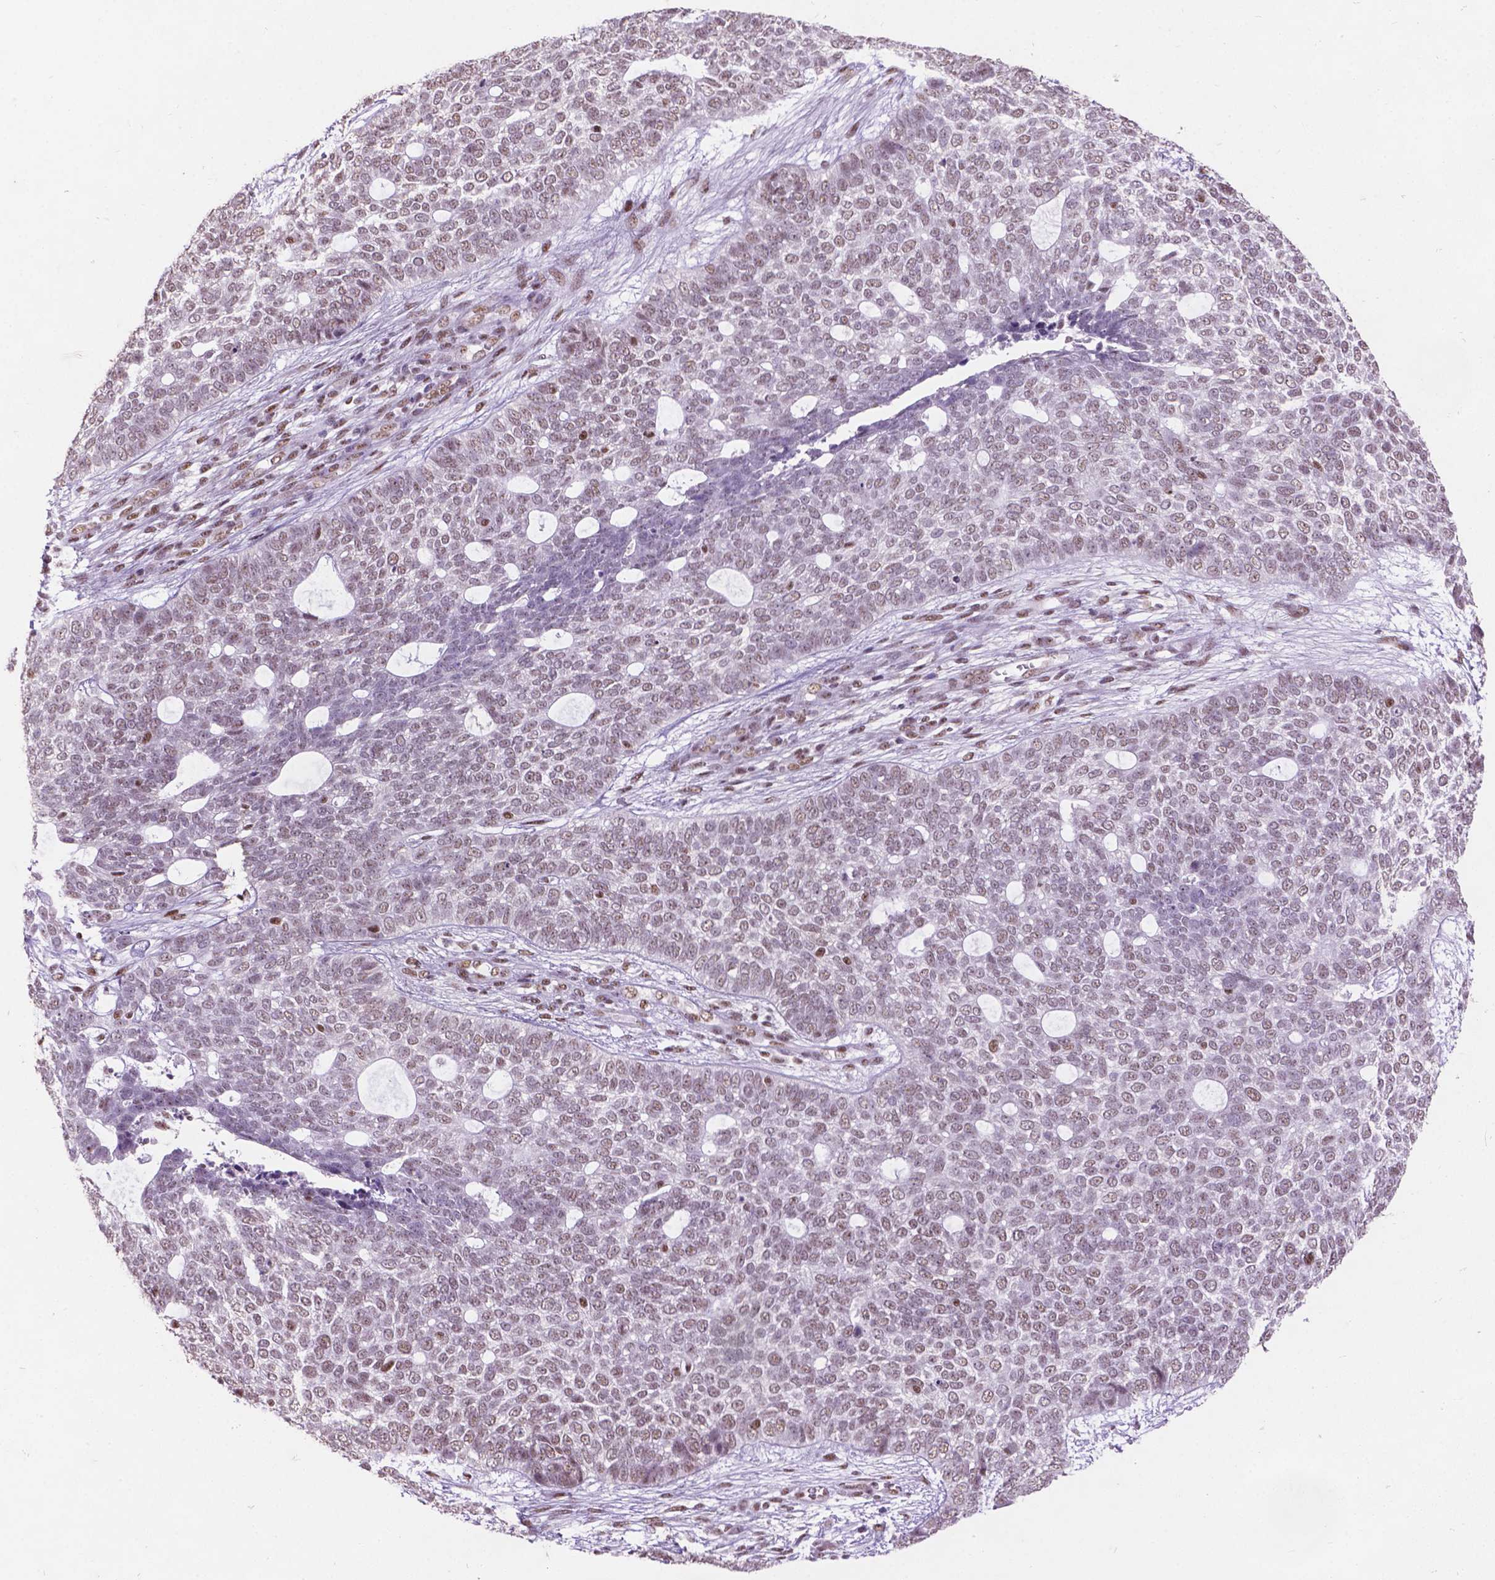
{"staining": {"intensity": "weak", "quantity": "25%-75%", "location": "nuclear"}, "tissue": "skin cancer", "cell_type": "Tumor cells", "image_type": "cancer", "snomed": [{"axis": "morphology", "description": "Basal cell carcinoma"}, {"axis": "topography", "description": "Skin"}], "caption": "High-power microscopy captured an immunohistochemistry (IHC) histopathology image of skin cancer (basal cell carcinoma), revealing weak nuclear positivity in approximately 25%-75% of tumor cells. (Stains: DAB in brown, nuclei in blue, Microscopy: brightfield microscopy at high magnification).", "gene": "COIL", "patient": {"sex": "female", "age": 69}}